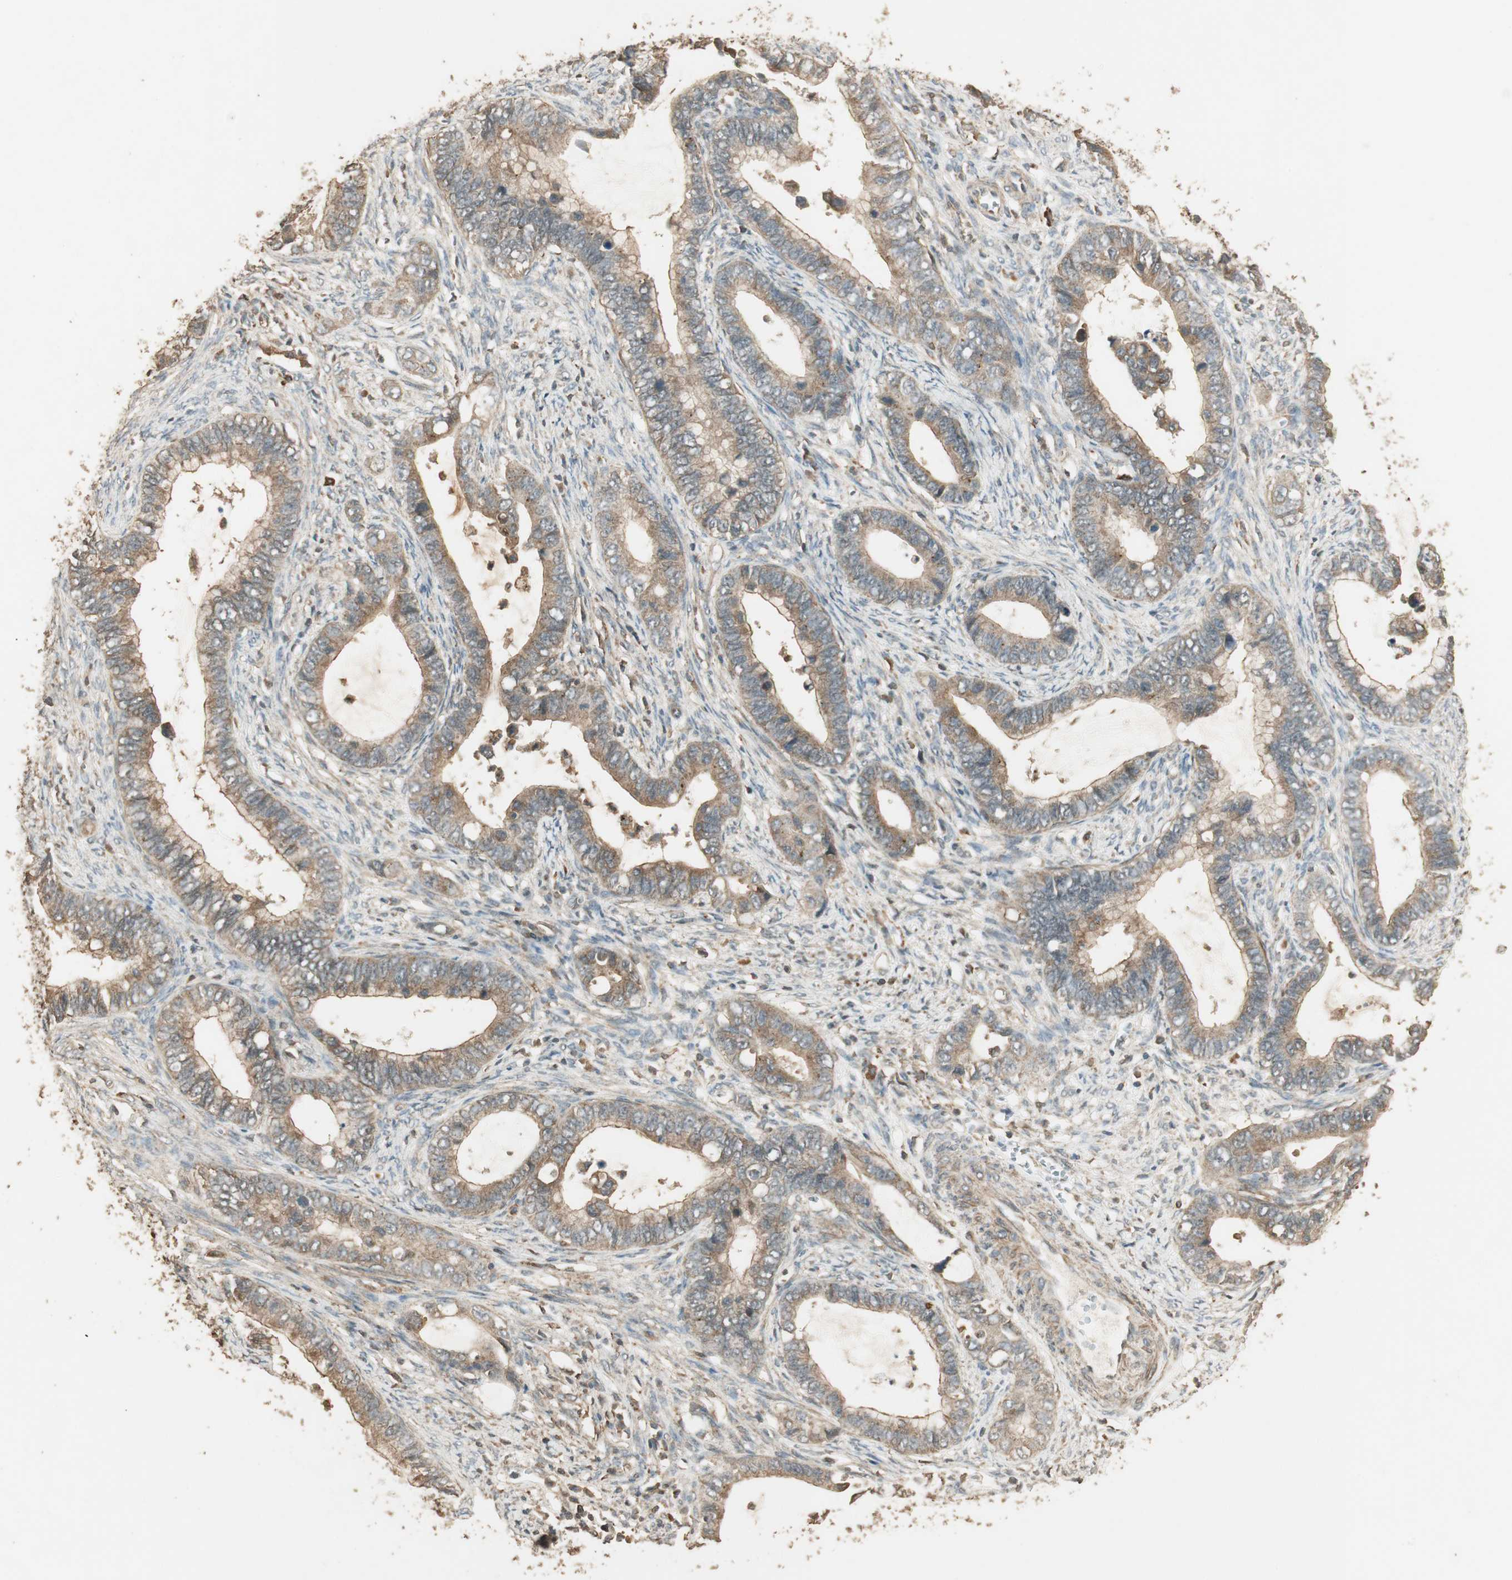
{"staining": {"intensity": "strong", "quantity": ">75%", "location": "cytoplasmic/membranous"}, "tissue": "cervical cancer", "cell_type": "Tumor cells", "image_type": "cancer", "snomed": [{"axis": "morphology", "description": "Adenocarcinoma, NOS"}, {"axis": "topography", "description": "Cervix"}], "caption": "Cervical cancer (adenocarcinoma) was stained to show a protein in brown. There is high levels of strong cytoplasmic/membranous staining in approximately >75% of tumor cells.", "gene": "USP2", "patient": {"sex": "female", "age": 44}}